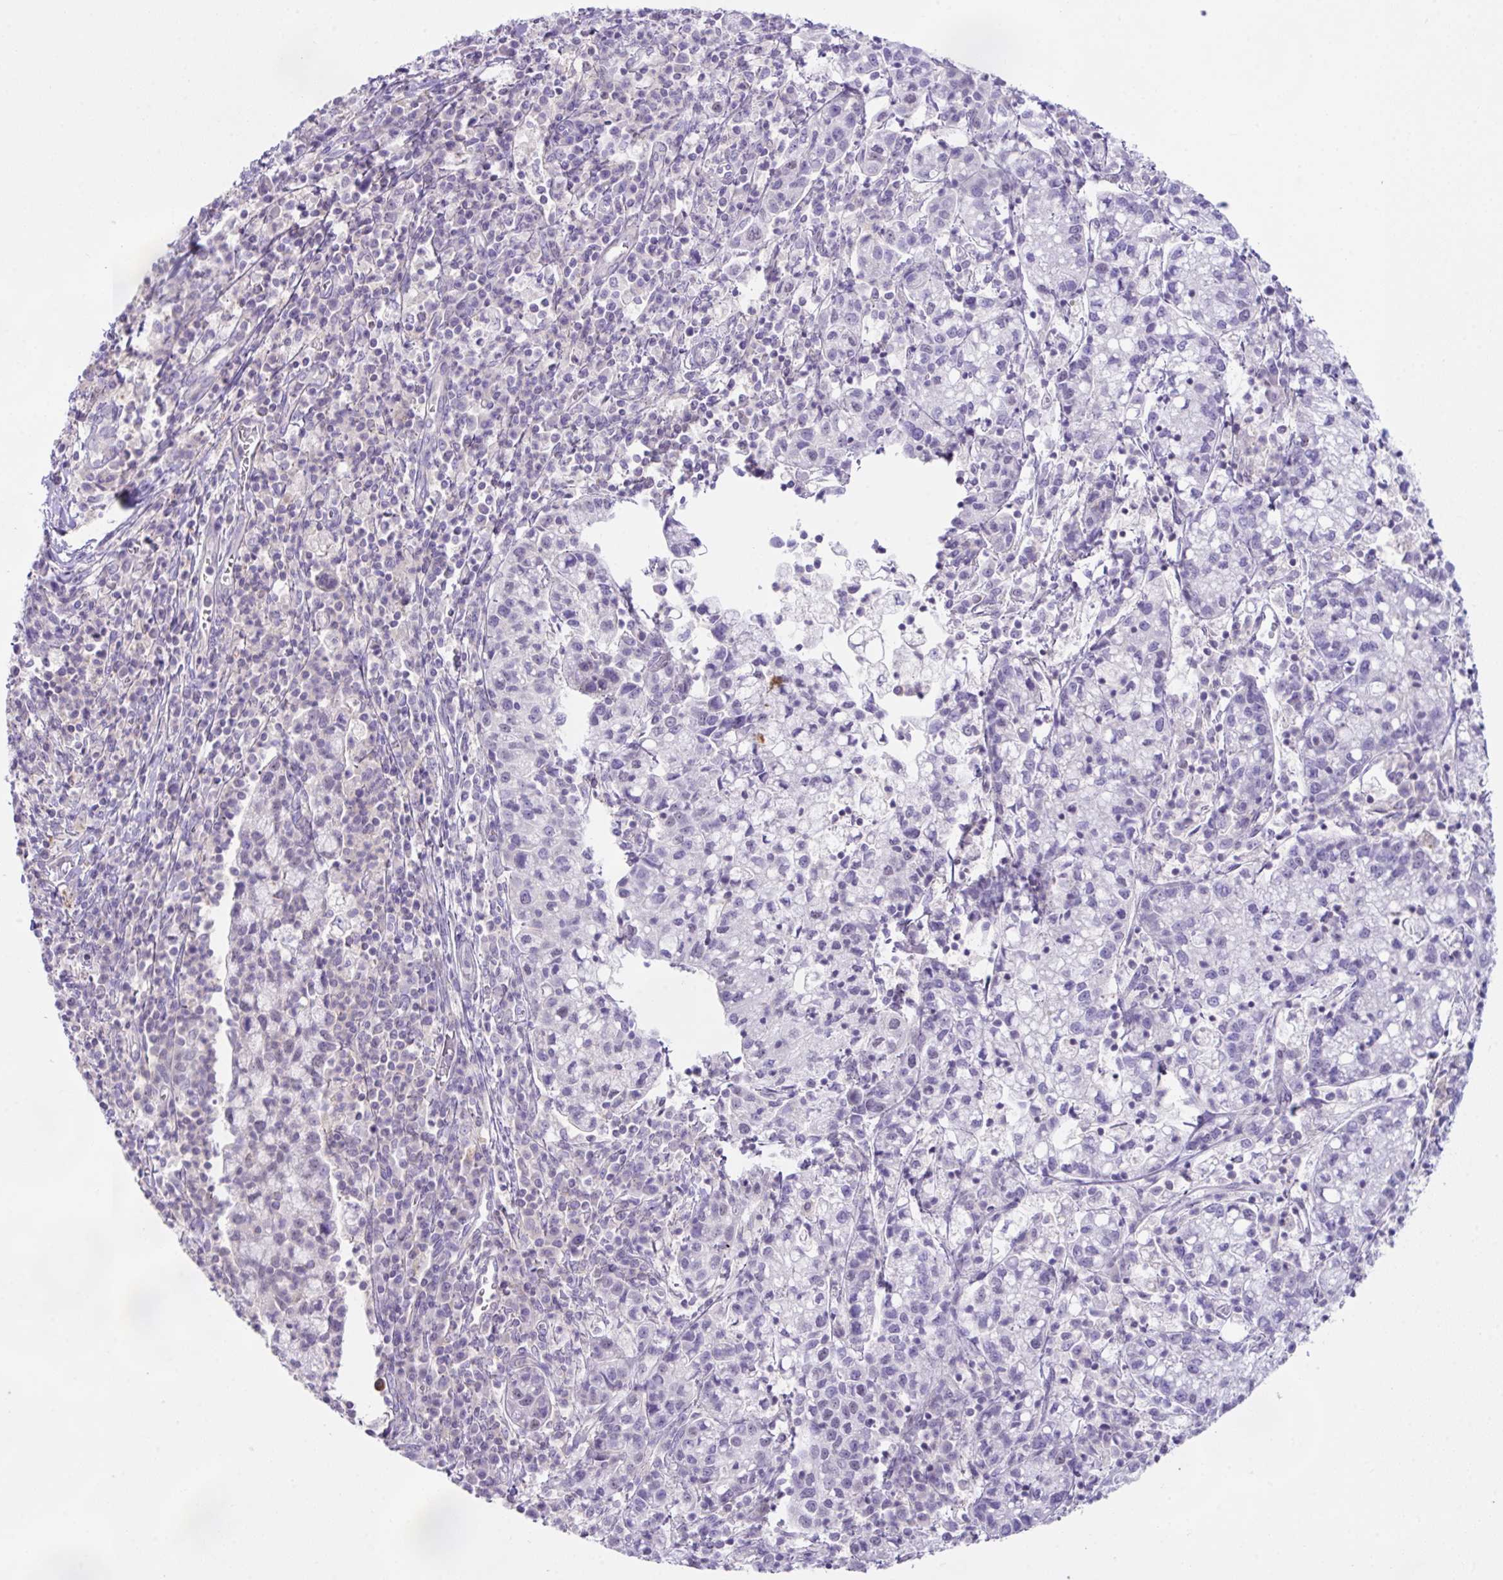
{"staining": {"intensity": "negative", "quantity": "none", "location": "none"}, "tissue": "cervical cancer", "cell_type": "Tumor cells", "image_type": "cancer", "snomed": [{"axis": "morphology", "description": "Normal tissue, NOS"}, {"axis": "morphology", "description": "Adenocarcinoma, NOS"}, {"axis": "topography", "description": "Cervix"}], "caption": "Tumor cells show no significant protein positivity in cervical cancer (adenocarcinoma).", "gene": "D2HGDH", "patient": {"sex": "female", "age": 44}}